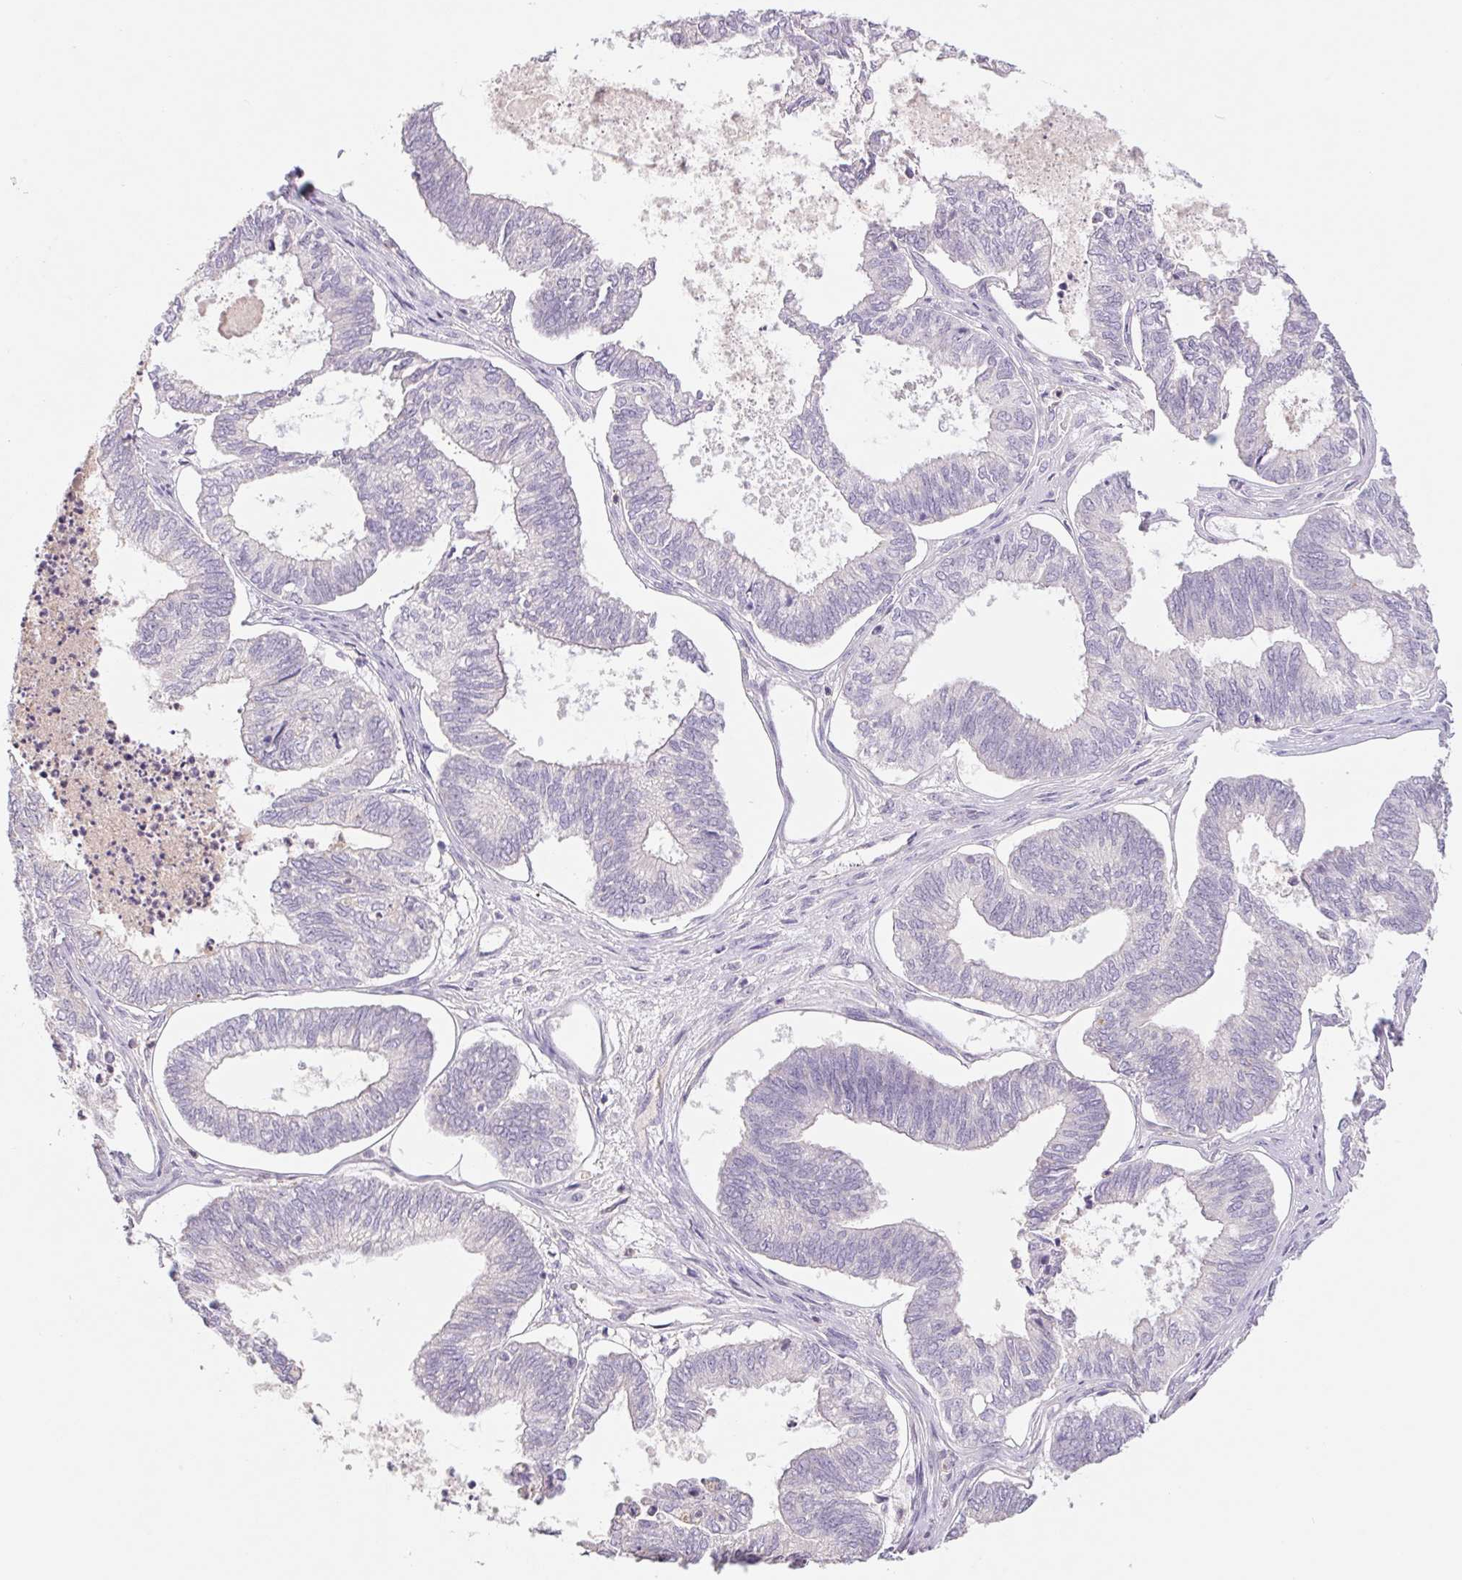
{"staining": {"intensity": "negative", "quantity": "none", "location": "none"}, "tissue": "ovarian cancer", "cell_type": "Tumor cells", "image_type": "cancer", "snomed": [{"axis": "morphology", "description": "Carcinoma, endometroid"}, {"axis": "topography", "description": "Ovary"}], "caption": "This is an IHC micrograph of human ovarian cancer. There is no positivity in tumor cells.", "gene": "PNMA8B", "patient": {"sex": "female", "age": 64}}